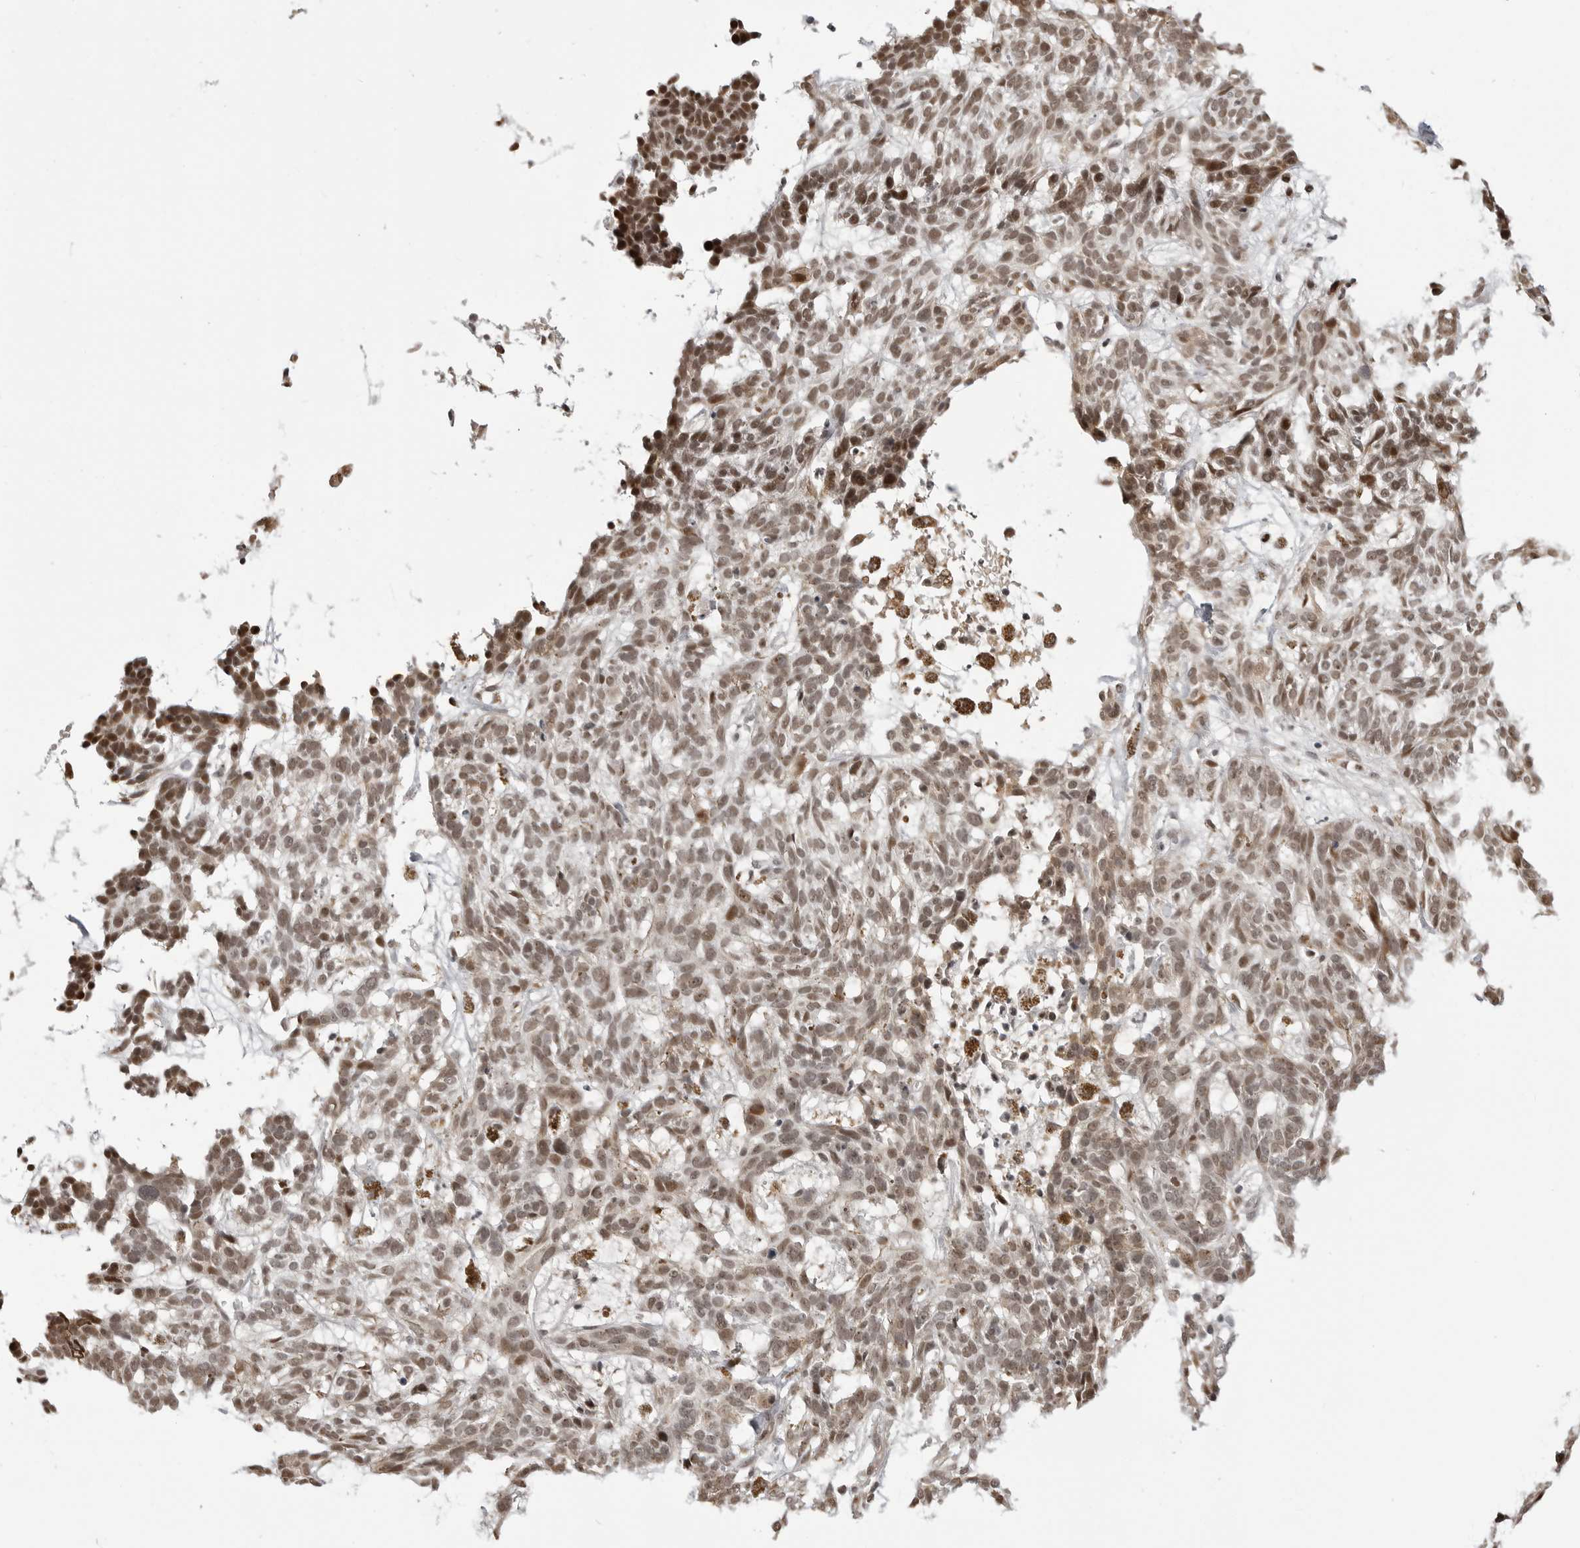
{"staining": {"intensity": "moderate", "quantity": "25%-75%", "location": "nuclear"}, "tissue": "skin cancer", "cell_type": "Tumor cells", "image_type": "cancer", "snomed": [{"axis": "morphology", "description": "Basal cell carcinoma"}, {"axis": "topography", "description": "Skin"}], "caption": "Protein expression analysis of human skin cancer (basal cell carcinoma) reveals moderate nuclear staining in approximately 25%-75% of tumor cells. (brown staining indicates protein expression, while blue staining denotes nuclei).", "gene": "PHF3", "patient": {"sex": "male", "age": 85}}